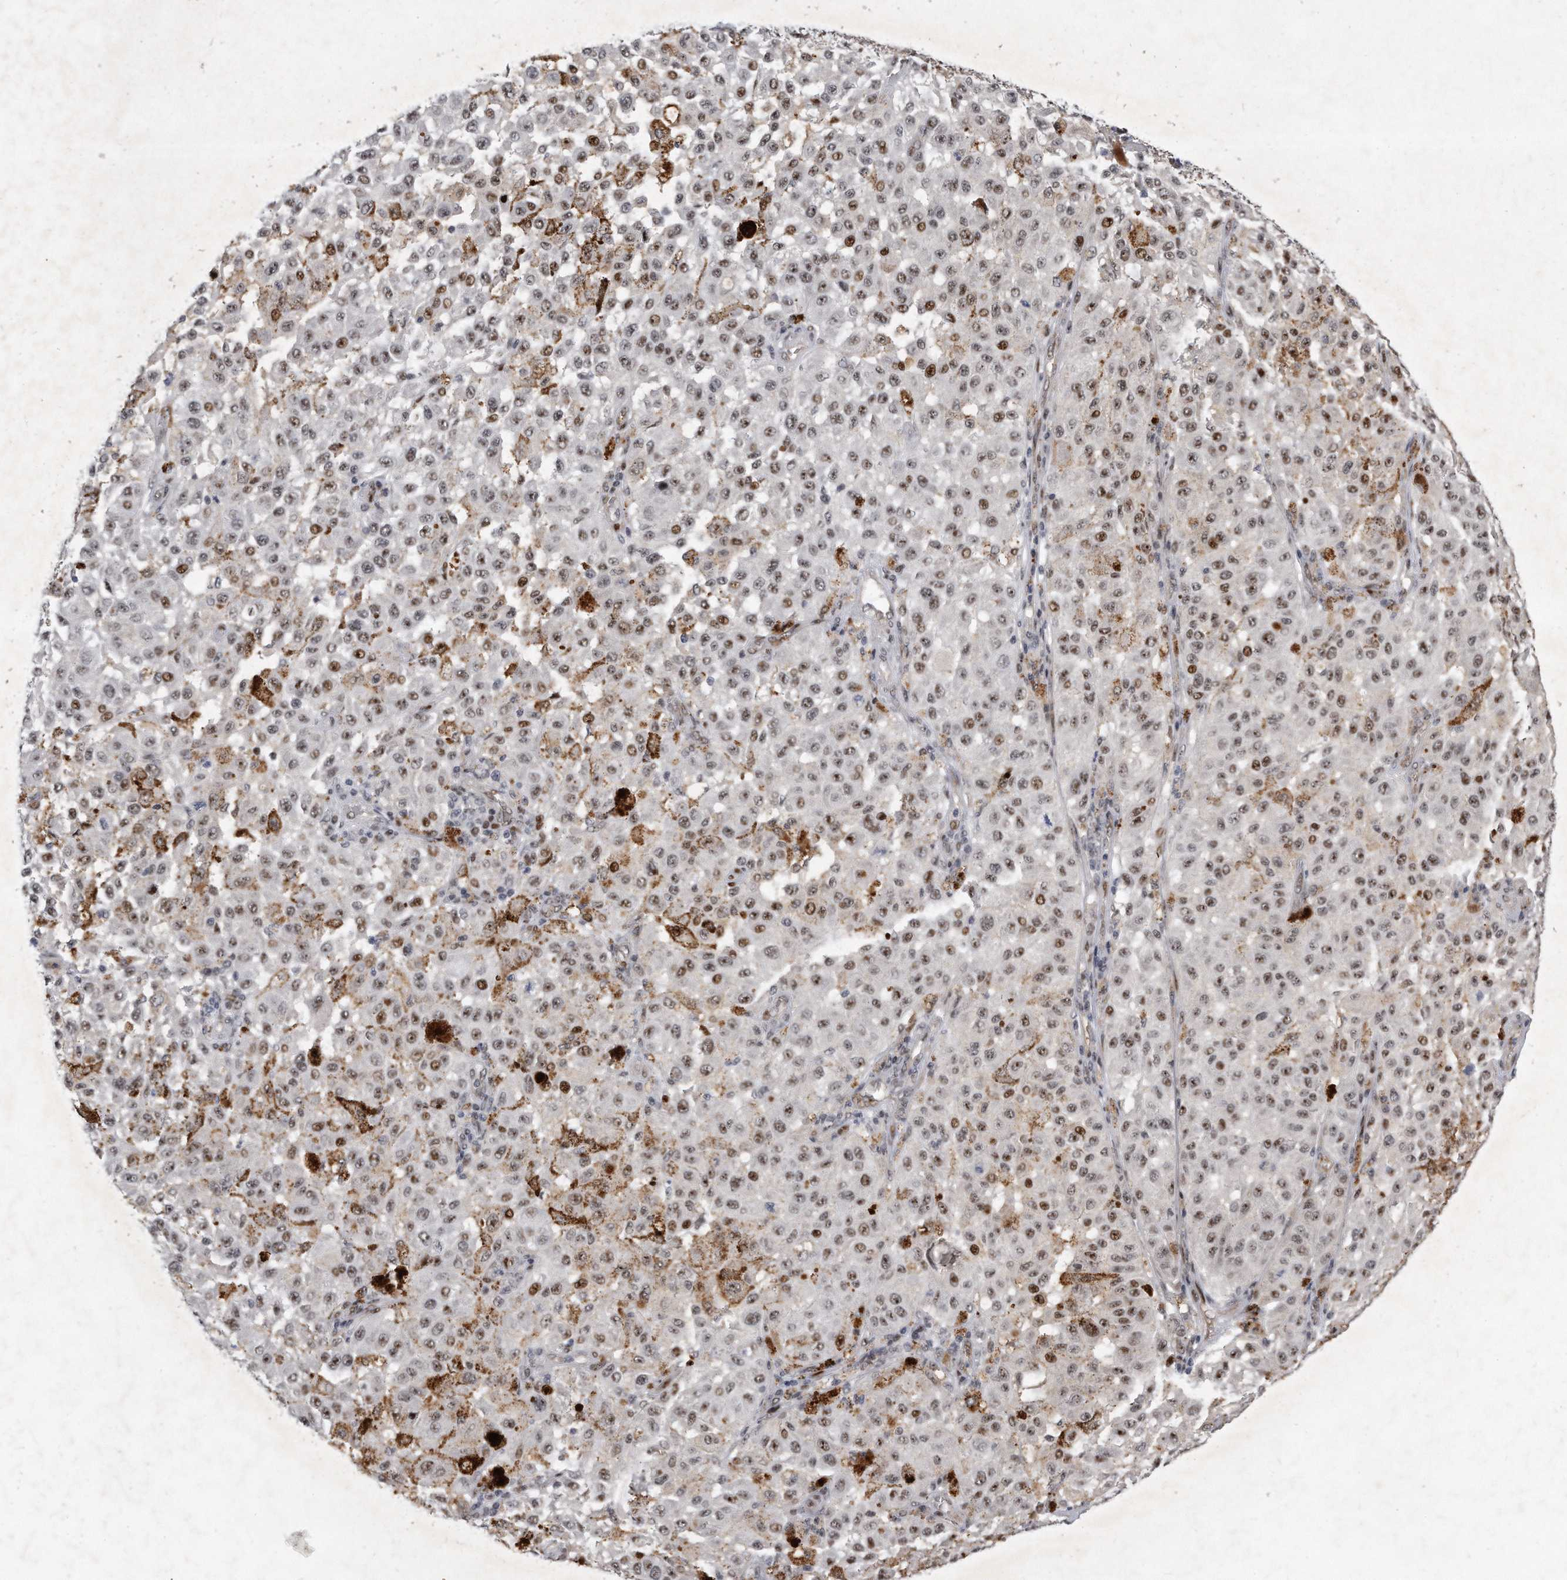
{"staining": {"intensity": "moderate", "quantity": ">75%", "location": "nuclear"}, "tissue": "melanoma", "cell_type": "Tumor cells", "image_type": "cancer", "snomed": [{"axis": "morphology", "description": "Malignant melanoma, NOS"}, {"axis": "topography", "description": "Skin"}], "caption": "Immunohistochemical staining of malignant melanoma displays medium levels of moderate nuclear expression in approximately >75% of tumor cells.", "gene": "PGBD2", "patient": {"sex": "female", "age": 64}}